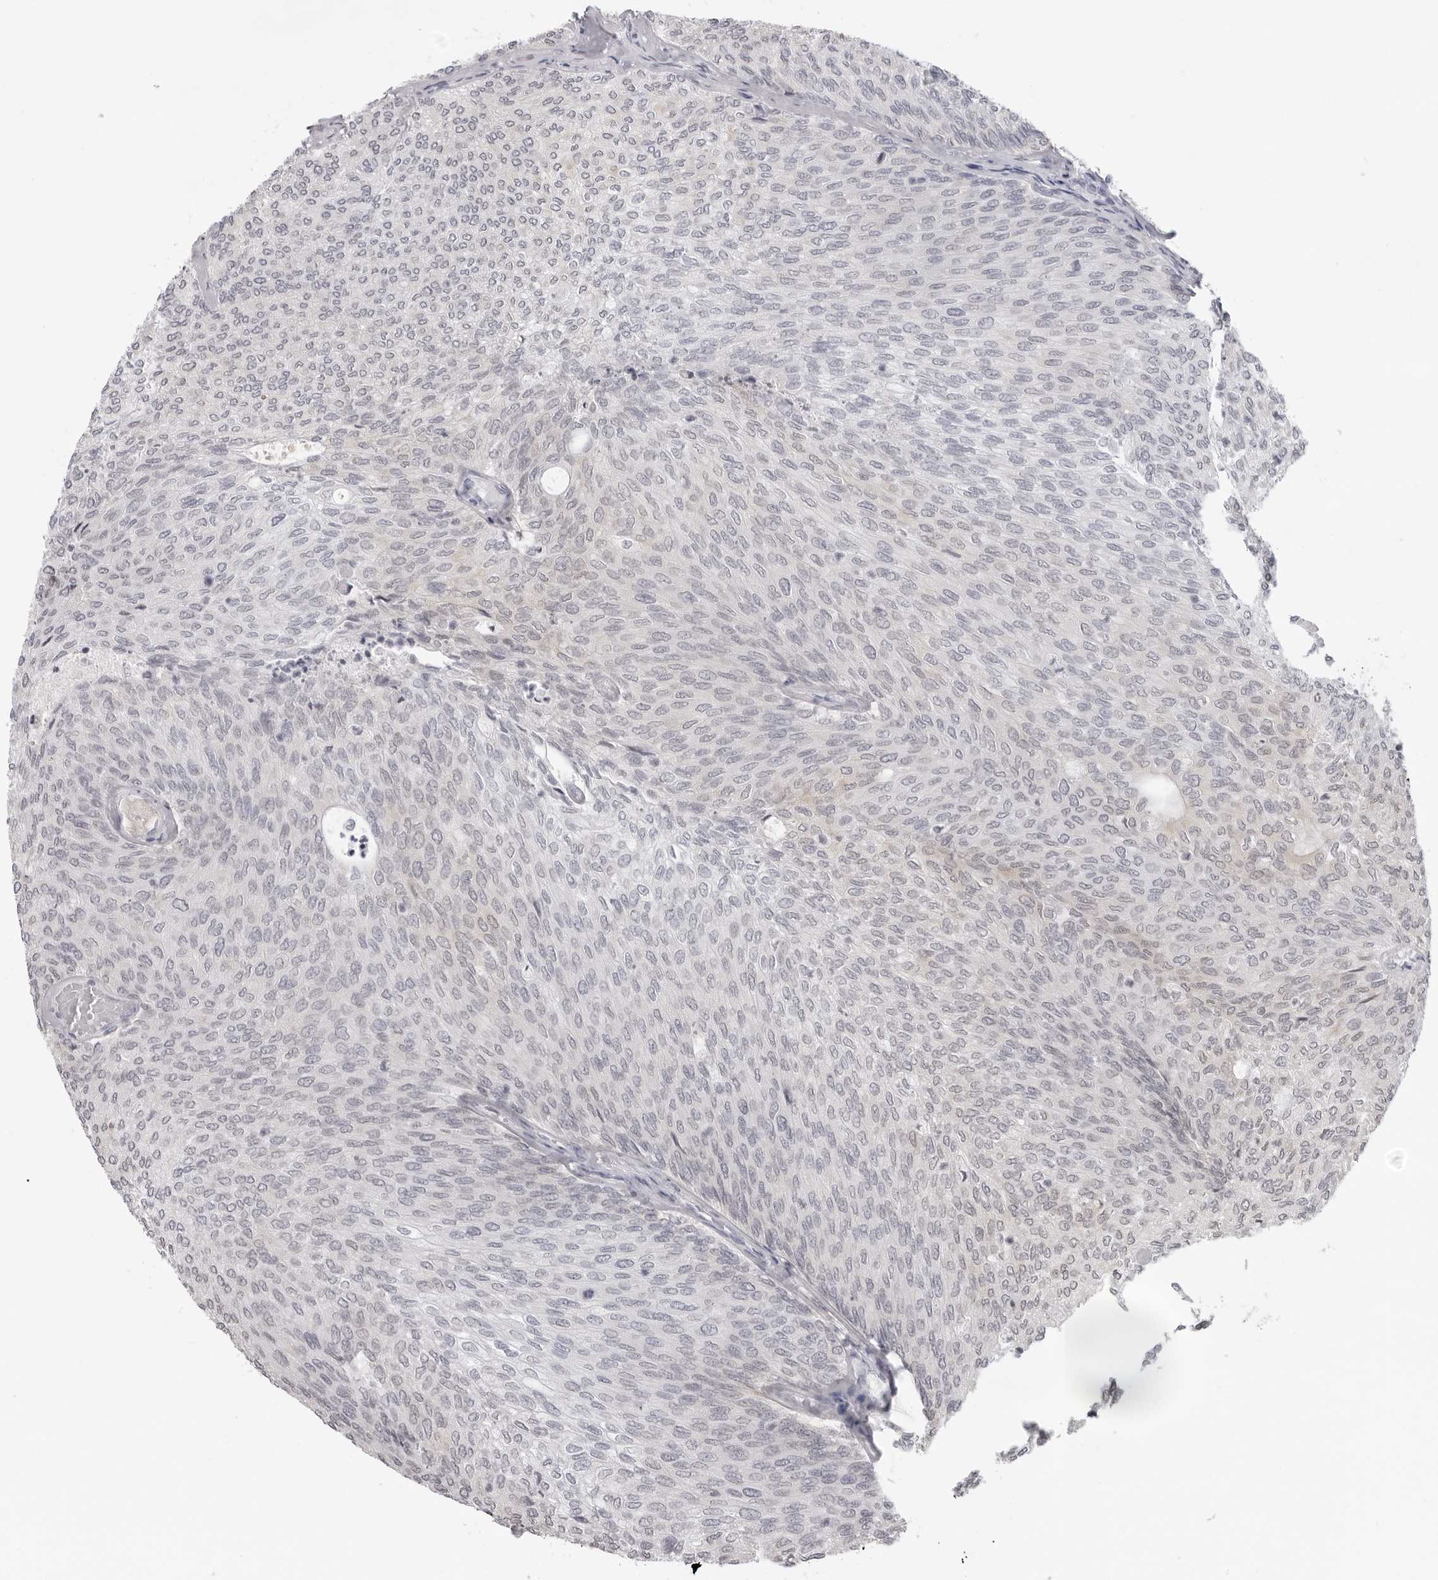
{"staining": {"intensity": "negative", "quantity": "none", "location": "none"}, "tissue": "urothelial cancer", "cell_type": "Tumor cells", "image_type": "cancer", "snomed": [{"axis": "morphology", "description": "Urothelial carcinoma, Low grade"}, {"axis": "topography", "description": "Urinary bladder"}], "caption": "The histopathology image demonstrates no significant staining in tumor cells of urothelial cancer.", "gene": "ACP6", "patient": {"sex": "female", "age": 79}}